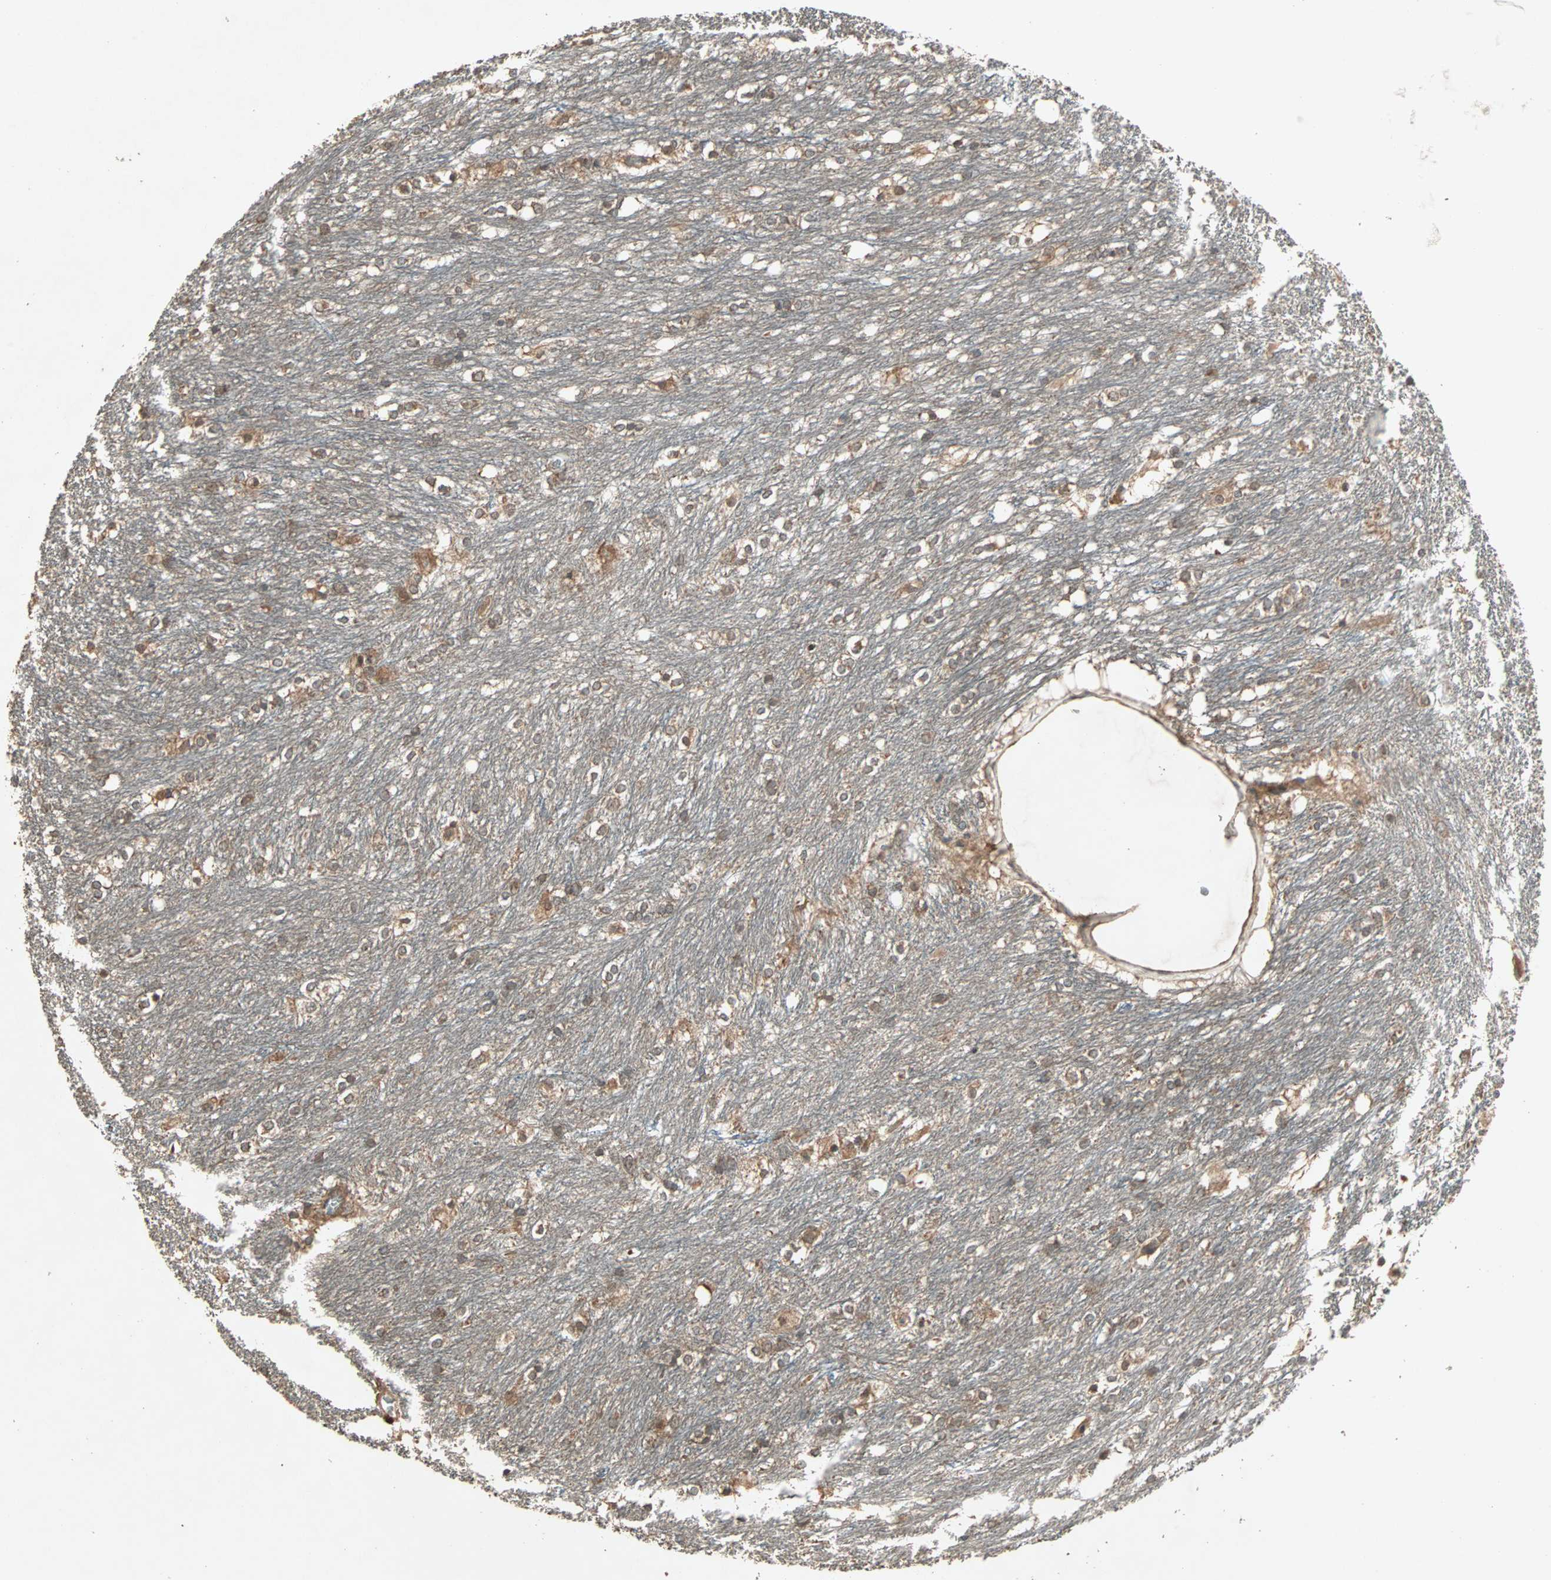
{"staining": {"intensity": "moderate", "quantity": ">75%", "location": "cytoplasmic/membranous"}, "tissue": "caudate", "cell_type": "Glial cells", "image_type": "normal", "snomed": [{"axis": "morphology", "description": "Normal tissue, NOS"}, {"axis": "topography", "description": "Lateral ventricle wall"}], "caption": "IHC staining of benign caudate, which exhibits medium levels of moderate cytoplasmic/membranous staining in approximately >75% of glial cells indicating moderate cytoplasmic/membranous protein expression. The staining was performed using DAB (brown) for protein detection and nuclei were counterstained in hematoxylin (blue).", "gene": "UBAC1", "patient": {"sex": "female", "age": 19}}